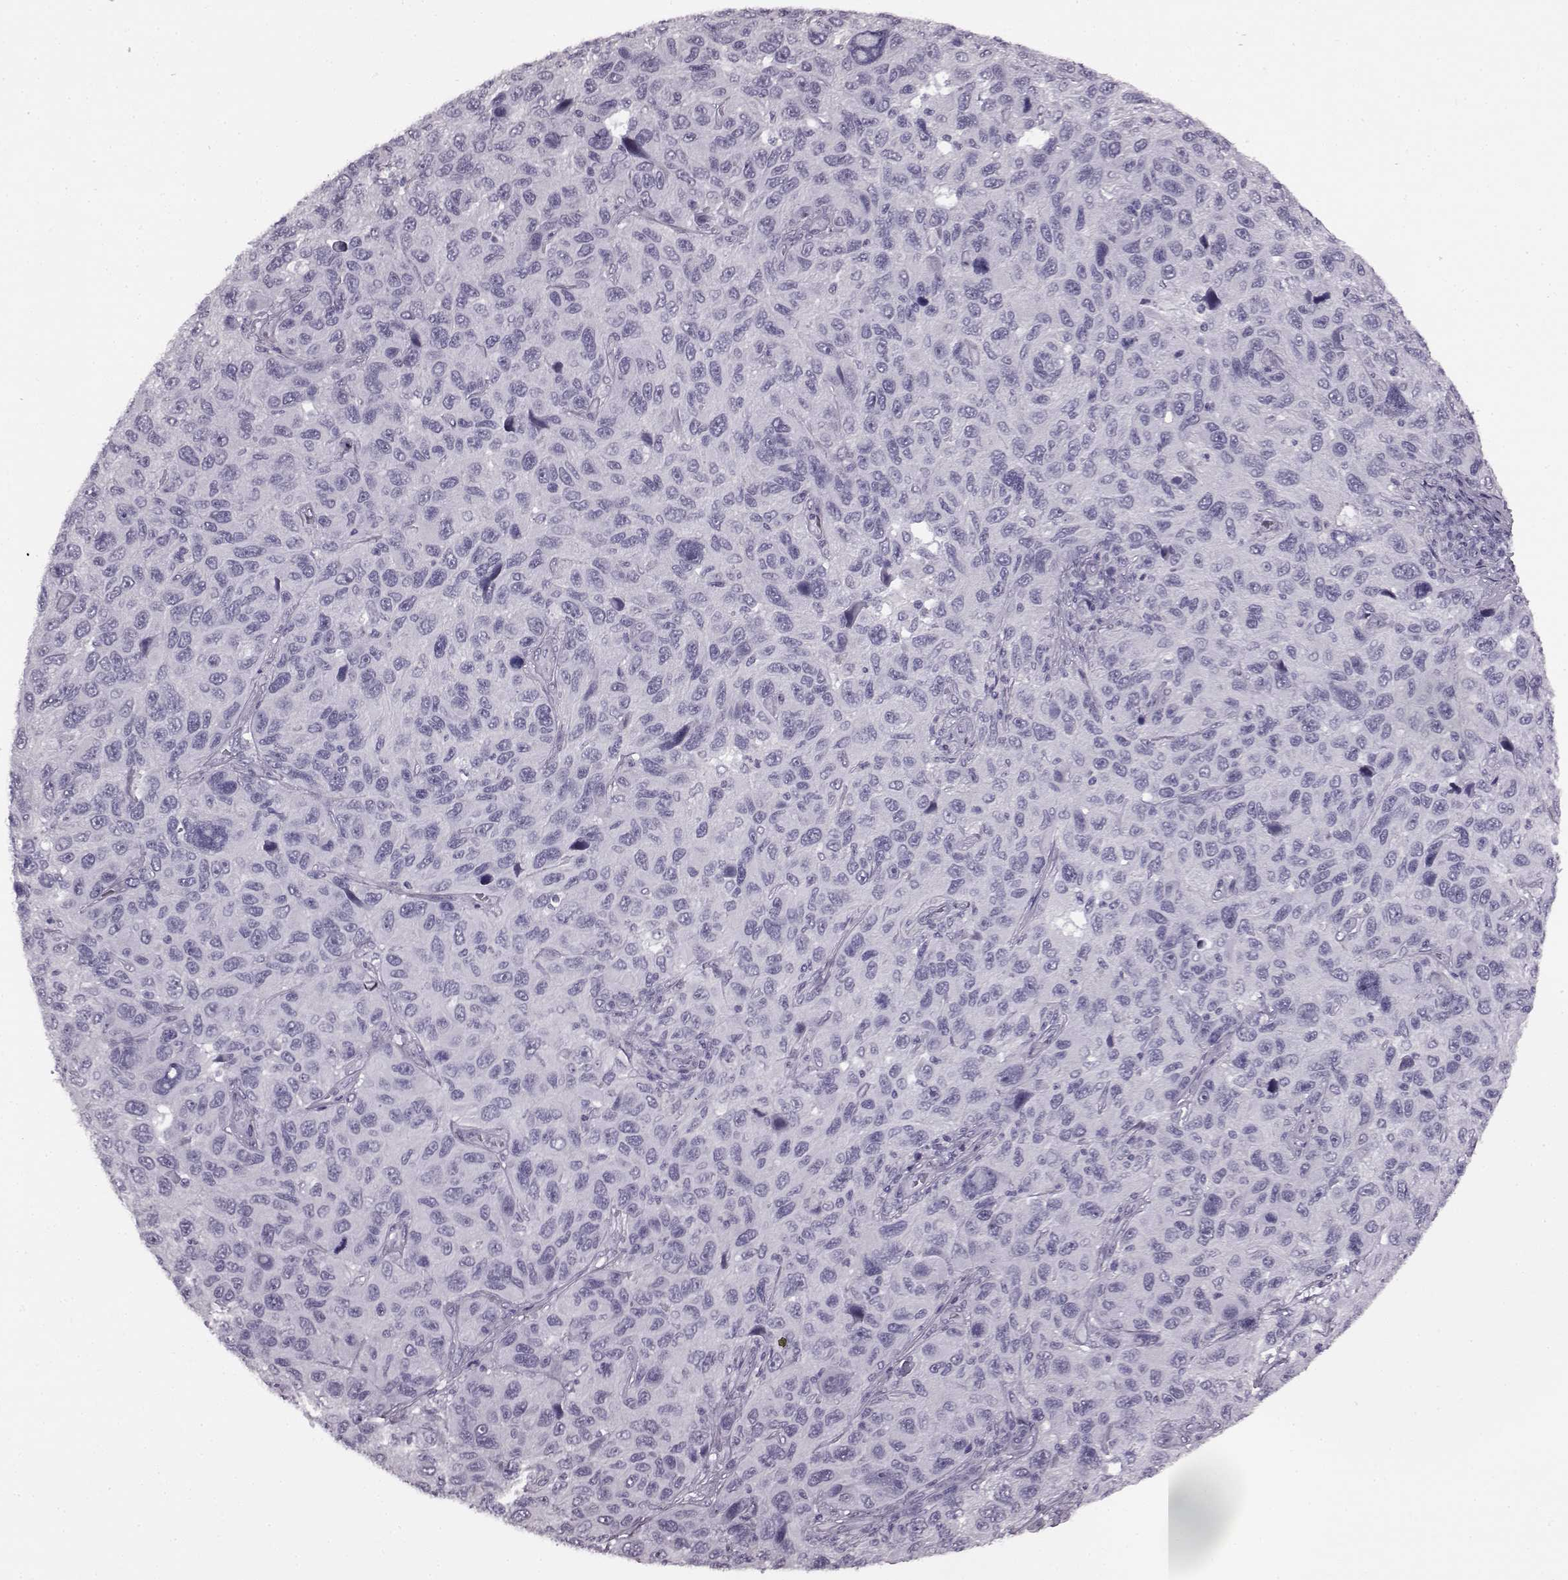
{"staining": {"intensity": "negative", "quantity": "none", "location": "none"}, "tissue": "melanoma", "cell_type": "Tumor cells", "image_type": "cancer", "snomed": [{"axis": "morphology", "description": "Malignant melanoma, NOS"}, {"axis": "topography", "description": "Skin"}], "caption": "Immunohistochemical staining of human malignant melanoma exhibits no significant positivity in tumor cells.", "gene": "JSRP1", "patient": {"sex": "male", "age": 53}}